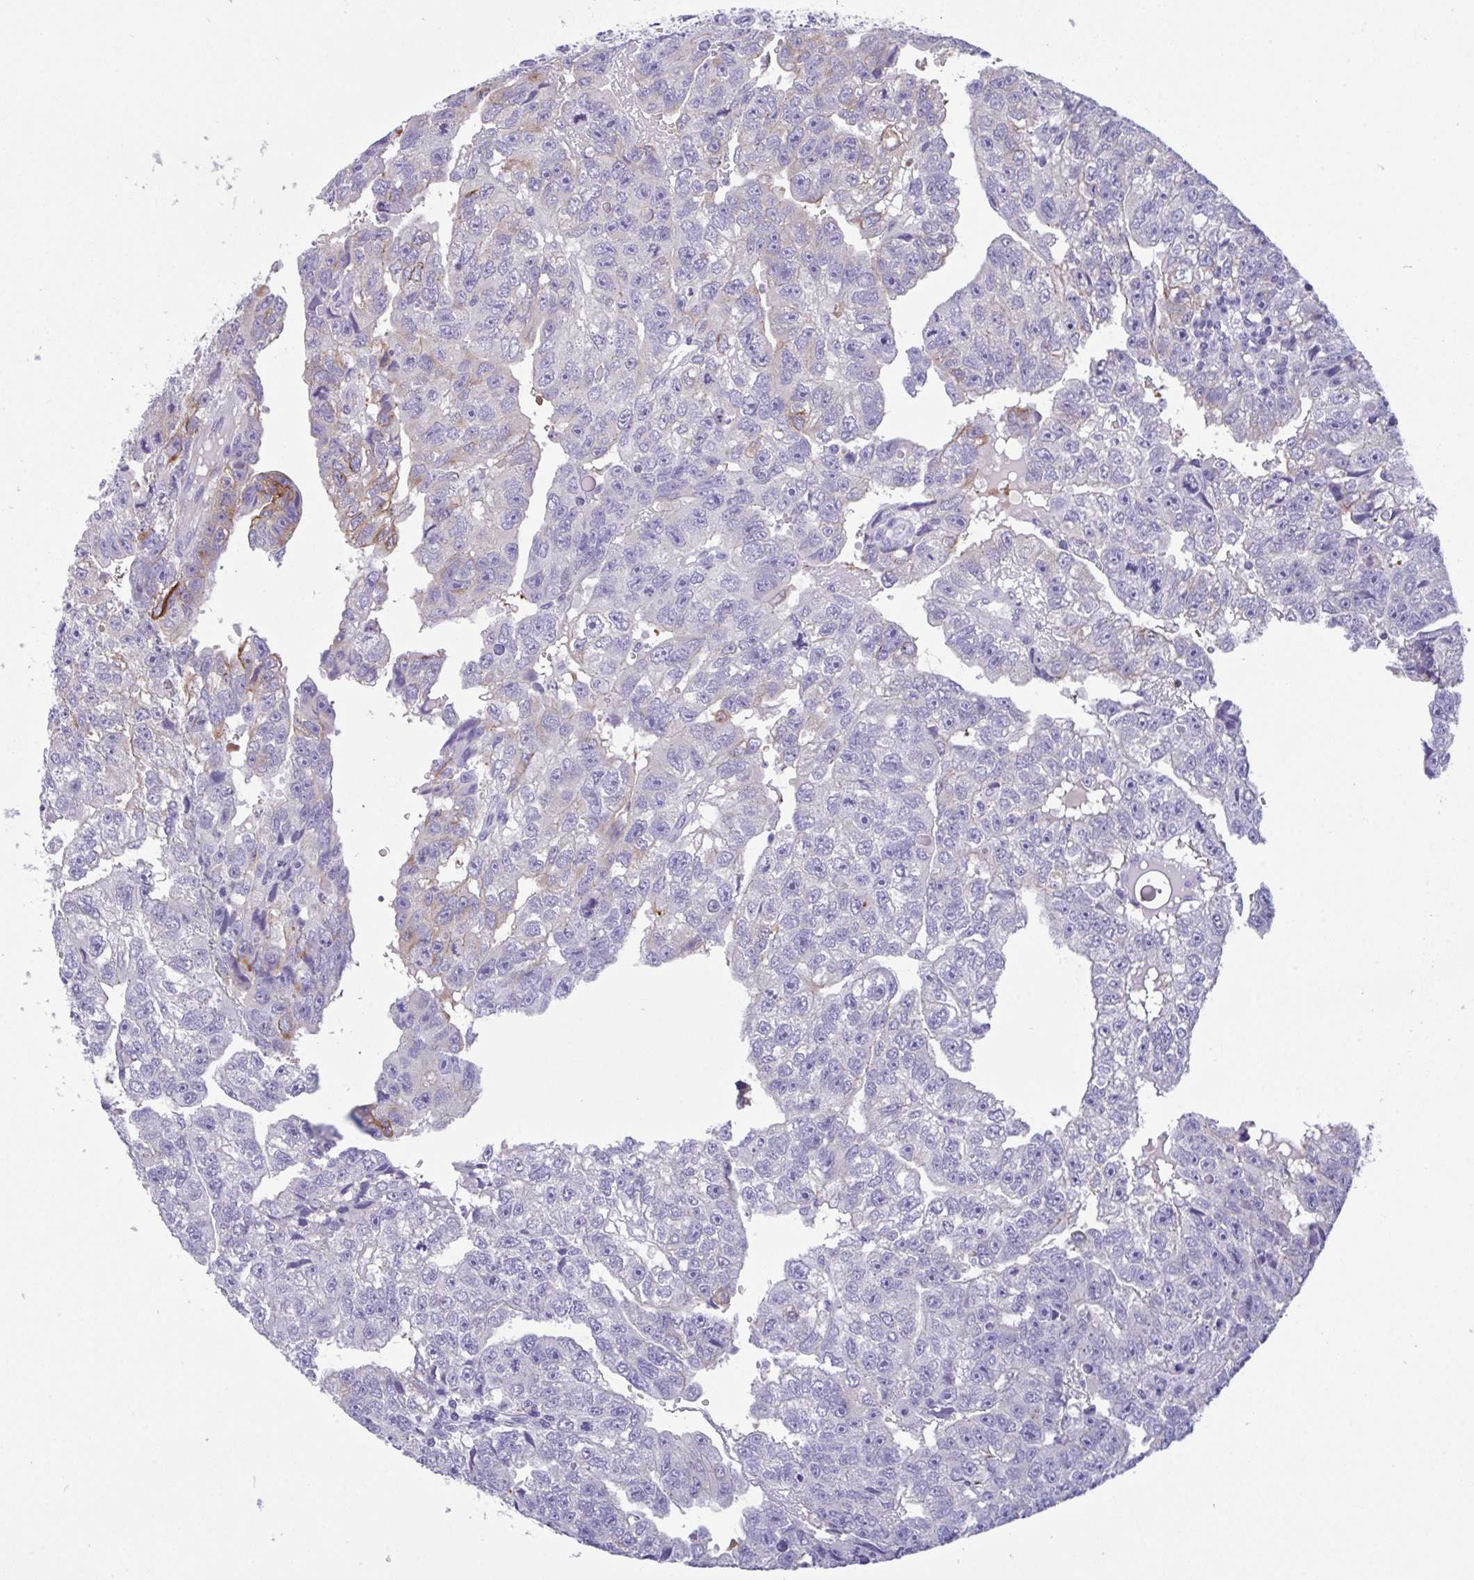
{"staining": {"intensity": "weak", "quantity": "<25%", "location": "cytoplasmic/membranous"}, "tissue": "testis cancer", "cell_type": "Tumor cells", "image_type": "cancer", "snomed": [{"axis": "morphology", "description": "Carcinoma, Embryonal, NOS"}, {"axis": "topography", "description": "Testis"}], "caption": "This is an immunohistochemistry (IHC) micrograph of testis cancer (embryonal carcinoma). There is no expression in tumor cells.", "gene": "FBXL20", "patient": {"sex": "male", "age": 20}}